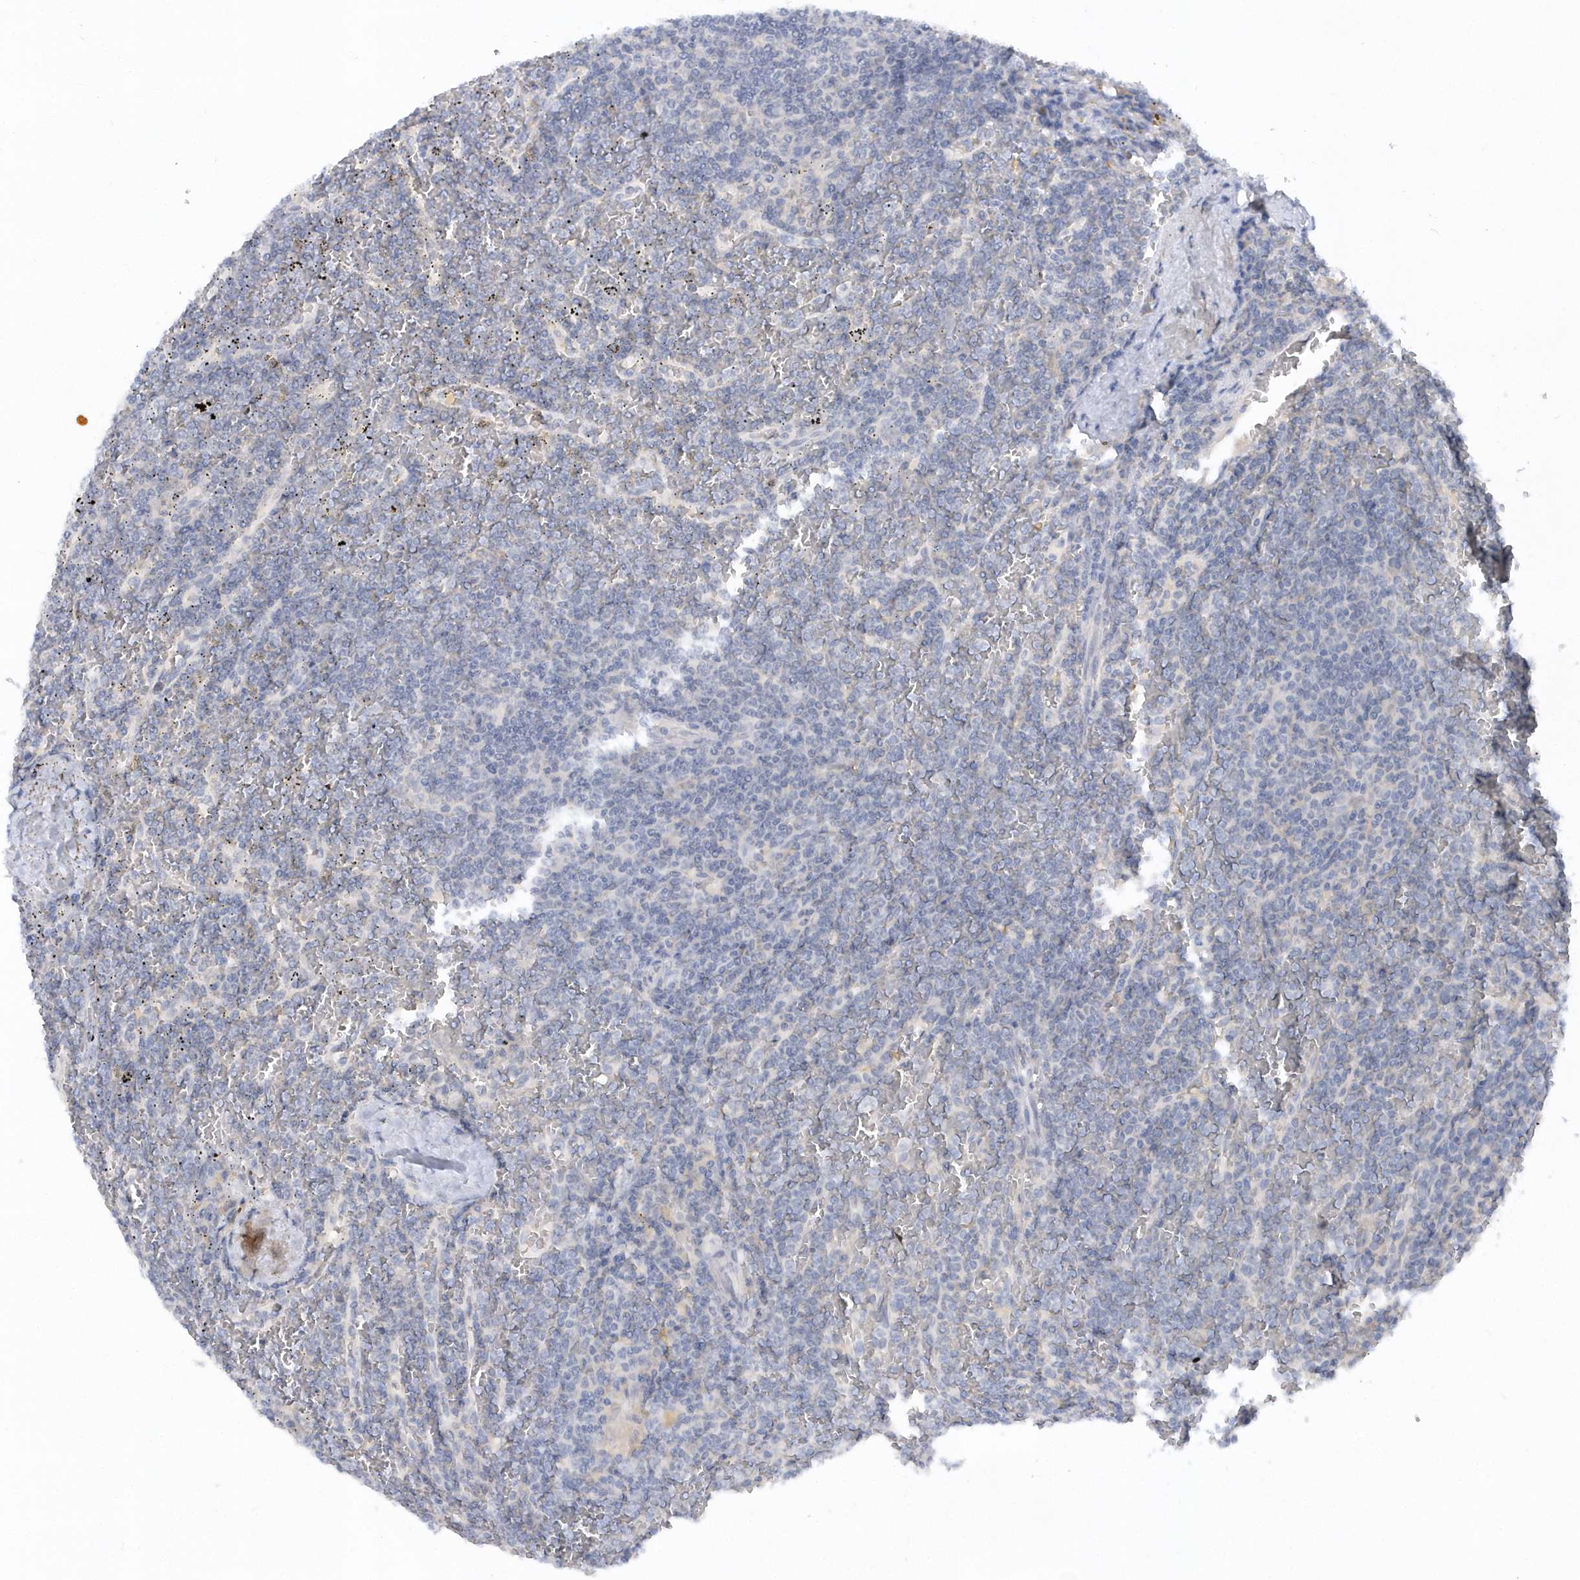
{"staining": {"intensity": "negative", "quantity": "none", "location": "none"}, "tissue": "lymphoma", "cell_type": "Tumor cells", "image_type": "cancer", "snomed": [{"axis": "morphology", "description": "Malignant lymphoma, non-Hodgkin's type, Low grade"}, {"axis": "topography", "description": "Spleen"}], "caption": "Immunohistochemistry histopathology image of human lymphoma stained for a protein (brown), which reveals no staining in tumor cells.", "gene": "RPE", "patient": {"sex": "female", "age": 19}}